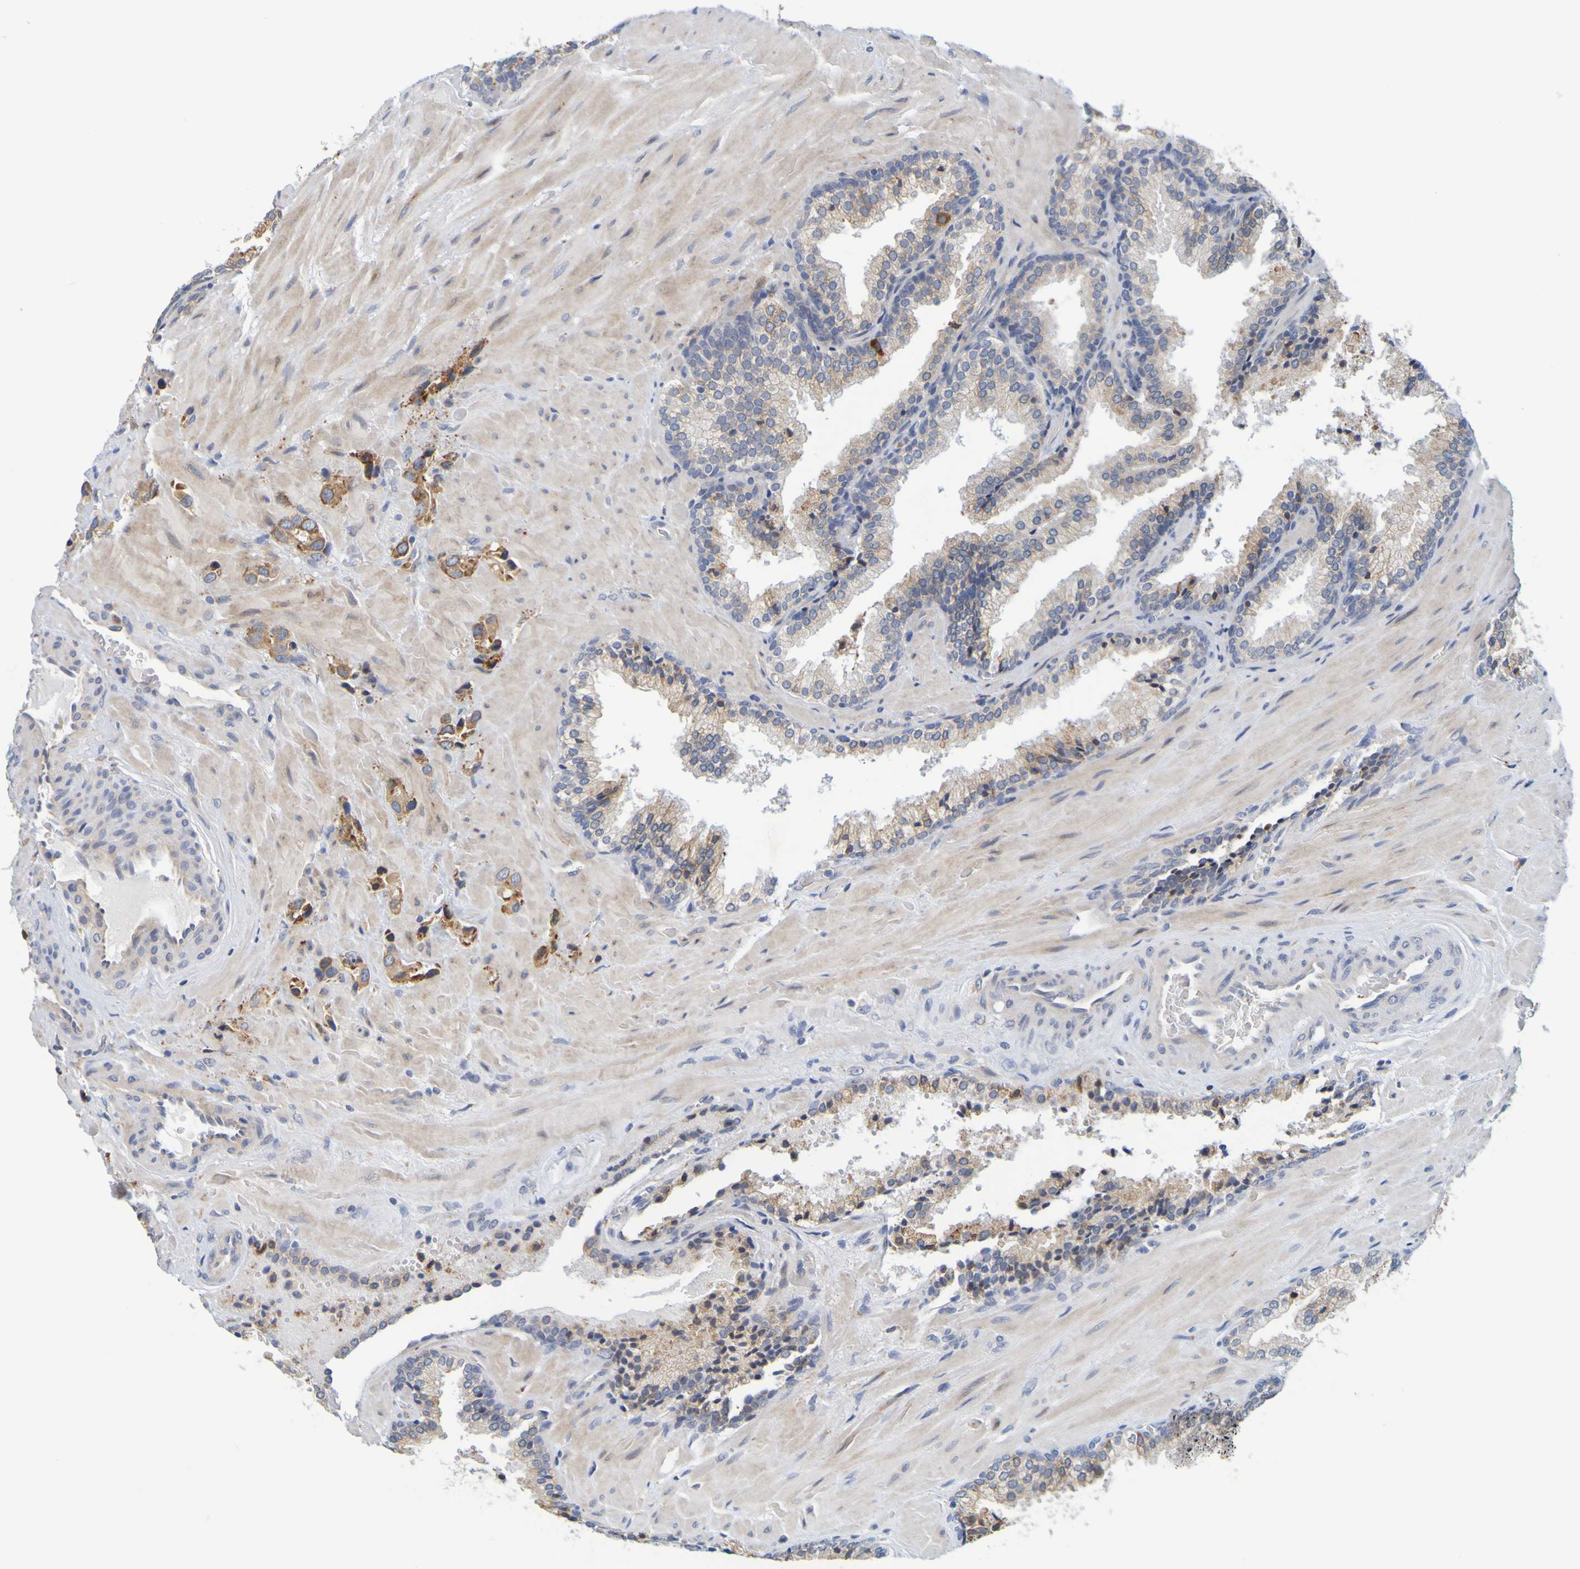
{"staining": {"intensity": "strong", "quantity": "25%-75%", "location": "cytoplasmic/membranous"}, "tissue": "prostate cancer", "cell_type": "Tumor cells", "image_type": "cancer", "snomed": [{"axis": "morphology", "description": "Adenocarcinoma, High grade"}, {"axis": "topography", "description": "Prostate"}], "caption": "Immunohistochemistry image of human prostate cancer (adenocarcinoma (high-grade)) stained for a protein (brown), which demonstrates high levels of strong cytoplasmic/membranous staining in about 25%-75% of tumor cells.", "gene": "SIL1", "patient": {"sex": "male", "age": 64}}